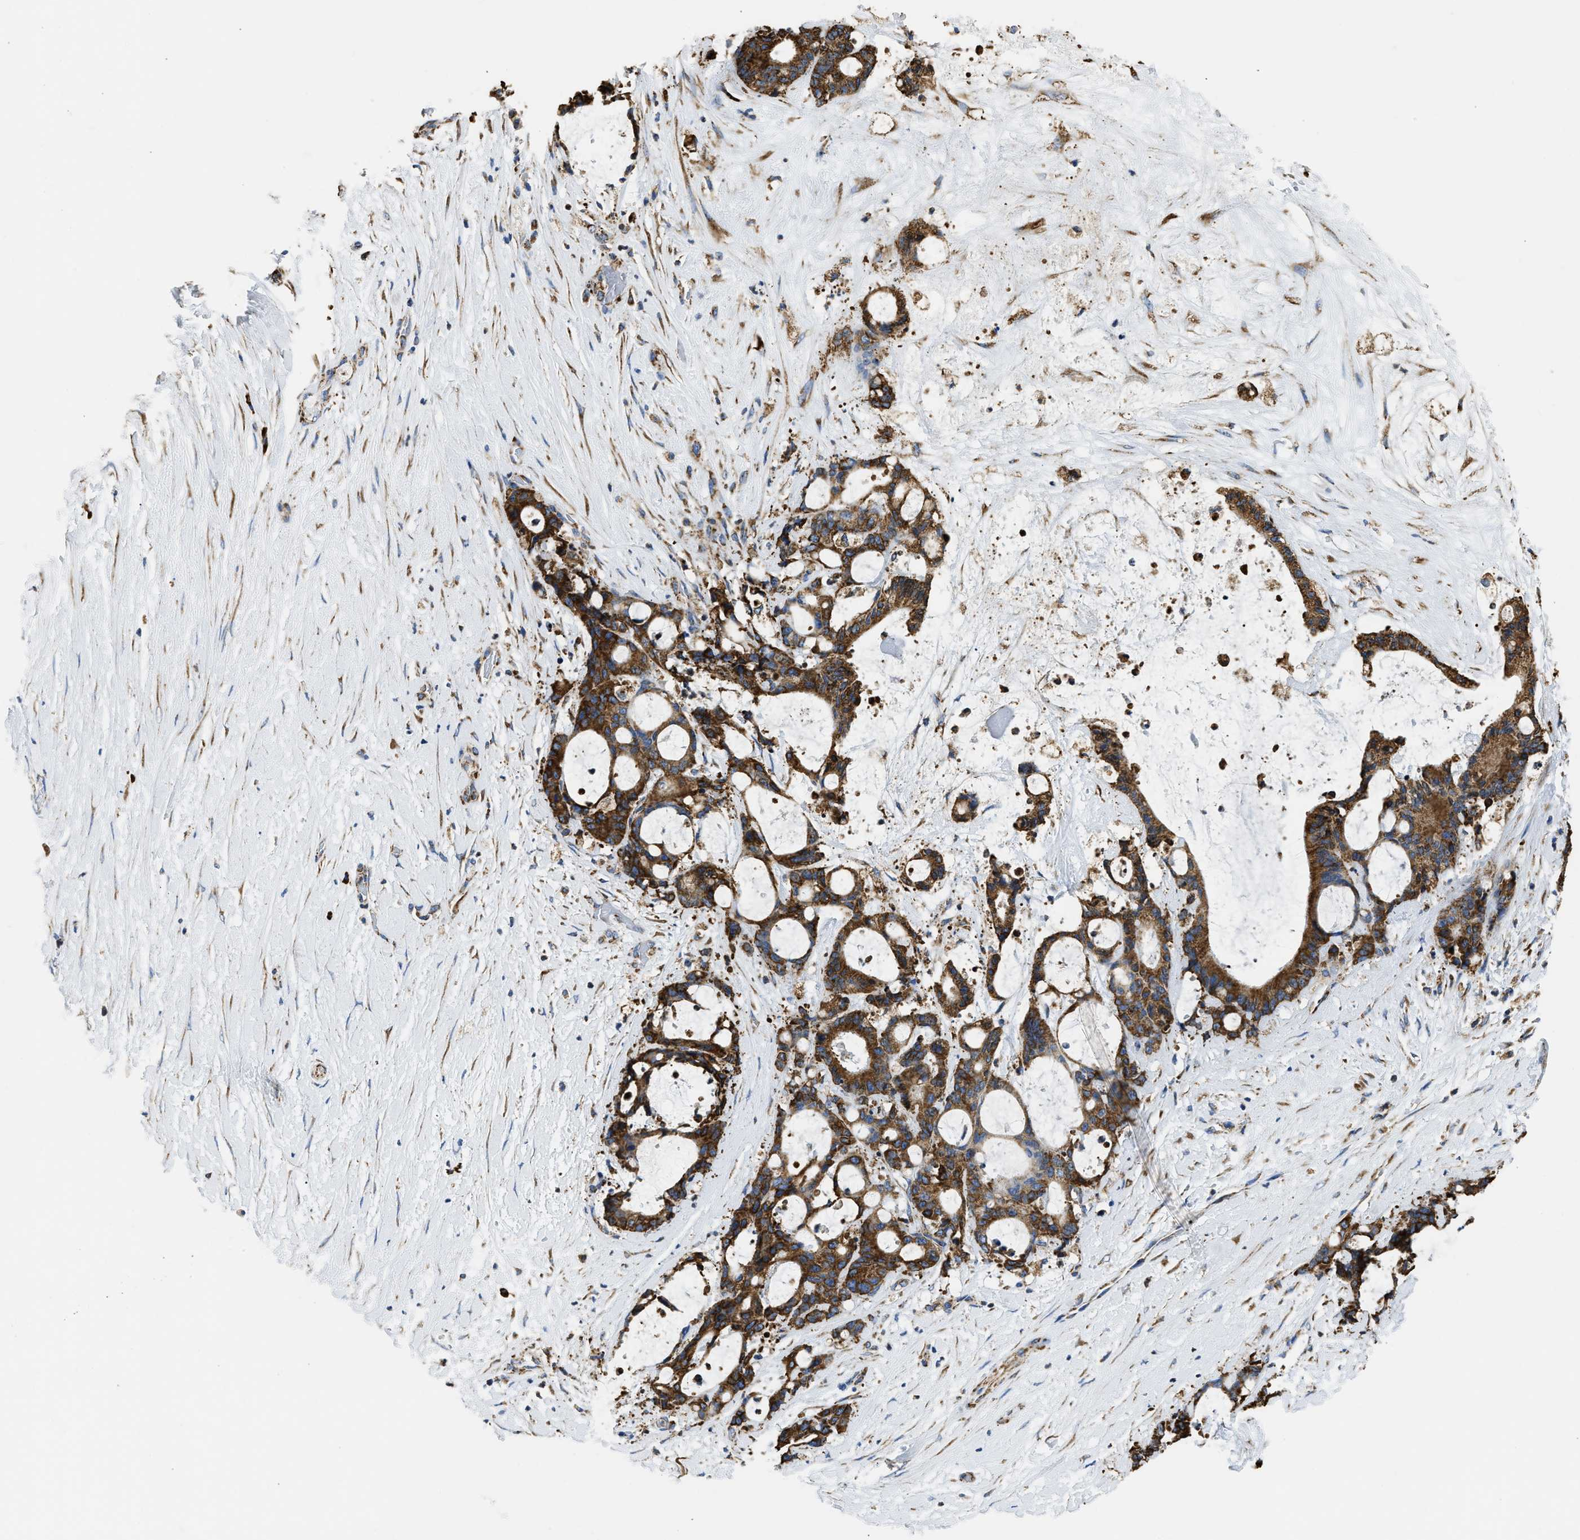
{"staining": {"intensity": "strong", "quantity": ">75%", "location": "cytoplasmic/membranous"}, "tissue": "liver cancer", "cell_type": "Tumor cells", "image_type": "cancer", "snomed": [{"axis": "morphology", "description": "Cholangiocarcinoma"}, {"axis": "topography", "description": "Liver"}], "caption": "Cholangiocarcinoma (liver) stained with a protein marker reveals strong staining in tumor cells.", "gene": "CYCS", "patient": {"sex": "female", "age": 73}}